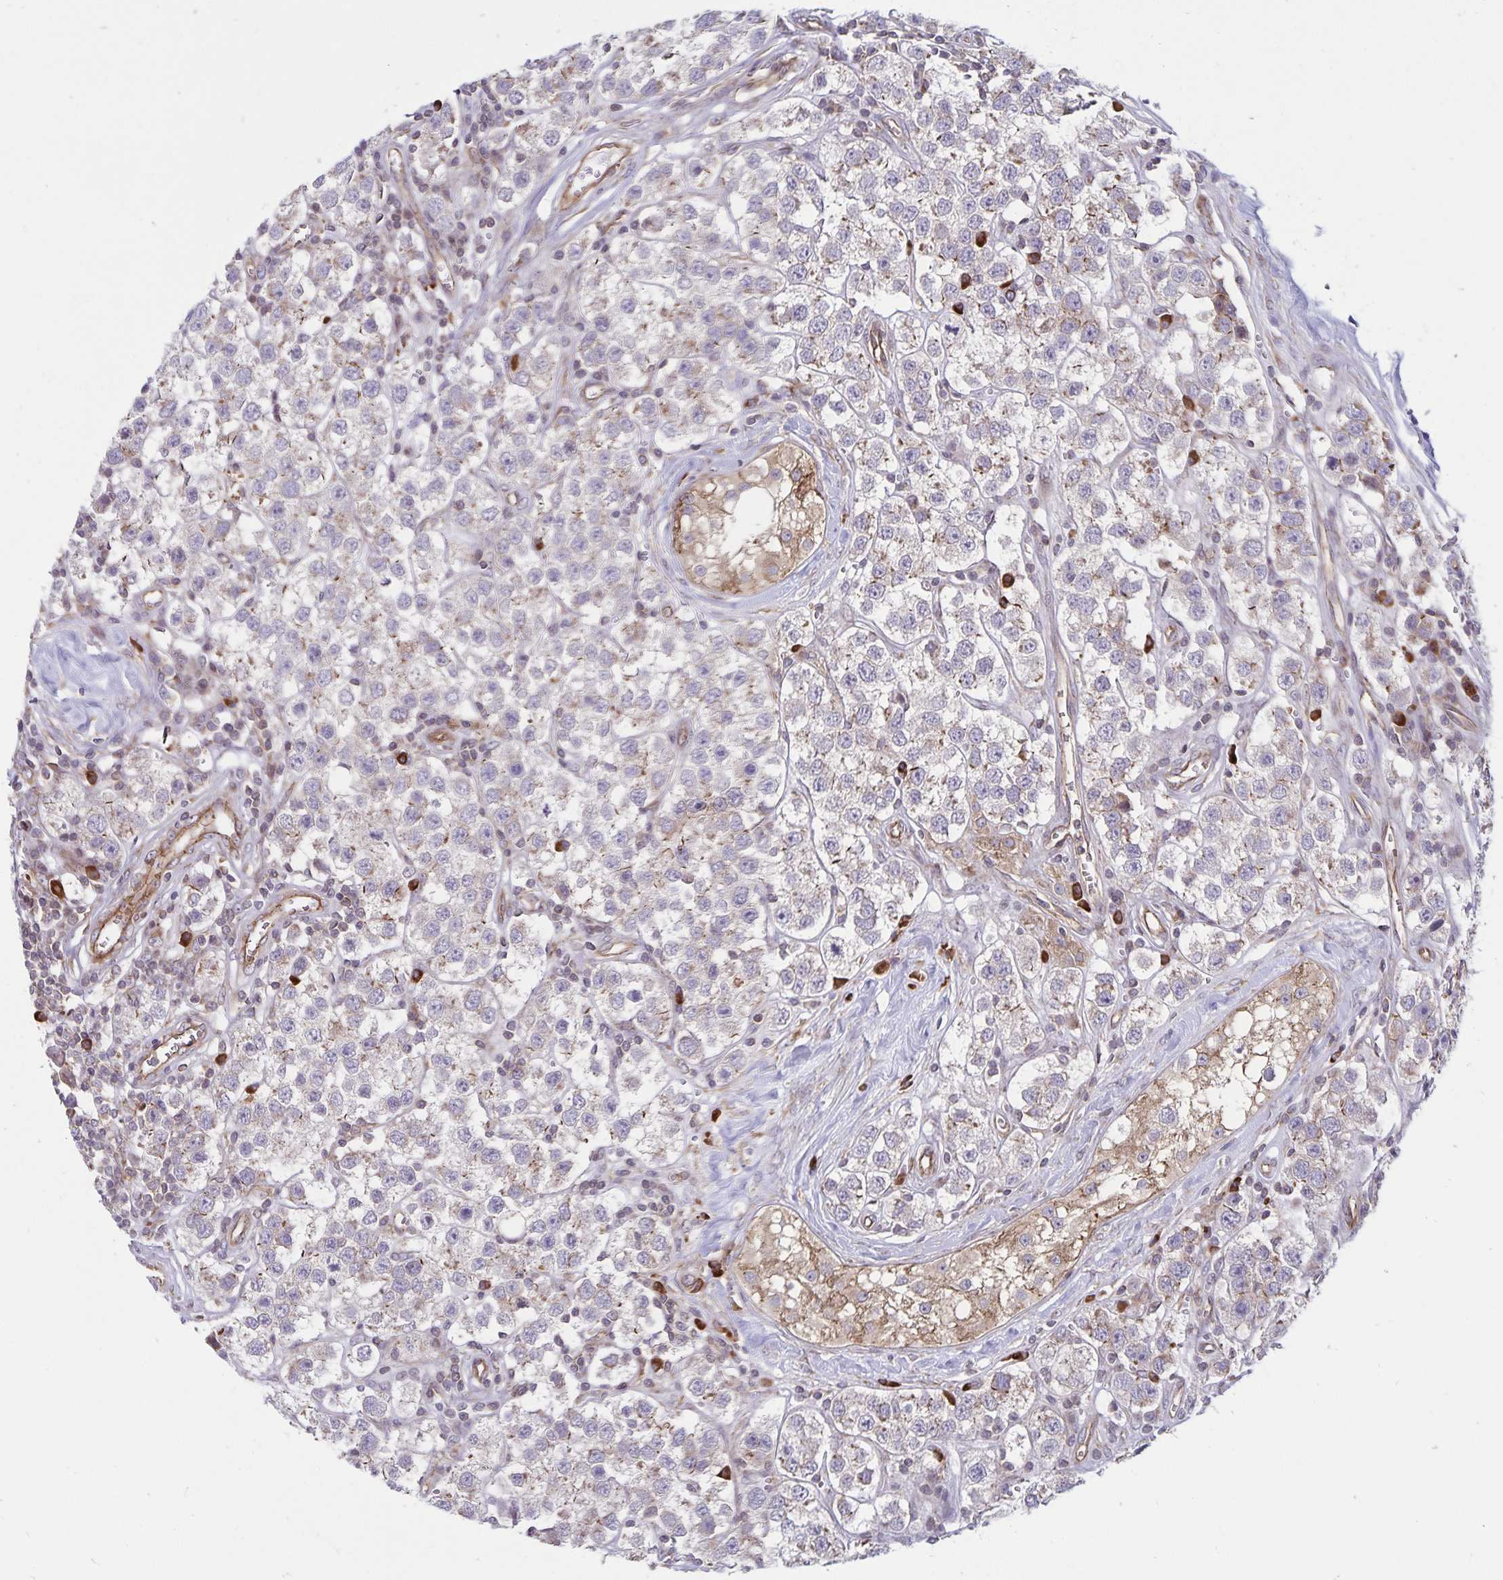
{"staining": {"intensity": "weak", "quantity": "<25%", "location": "cytoplasmic/membranous"}, "tissue": "testis cancer", "cell_type": "Tumor cells", "image_type": "cancer", "snomed": [{"axis": "morphology", "description": "Seminoma, NOS"}, {"axis": "topography", "description": "Testis"}], "caption": "This micrograph is of testis cancer (seminoma) stained with IHC to label a protein in brown with the nuclei are counter-stained blue. There is no staining in tumor cells.", "gene": "SEC62", "patient": {"sex": "male", "age": 34}}